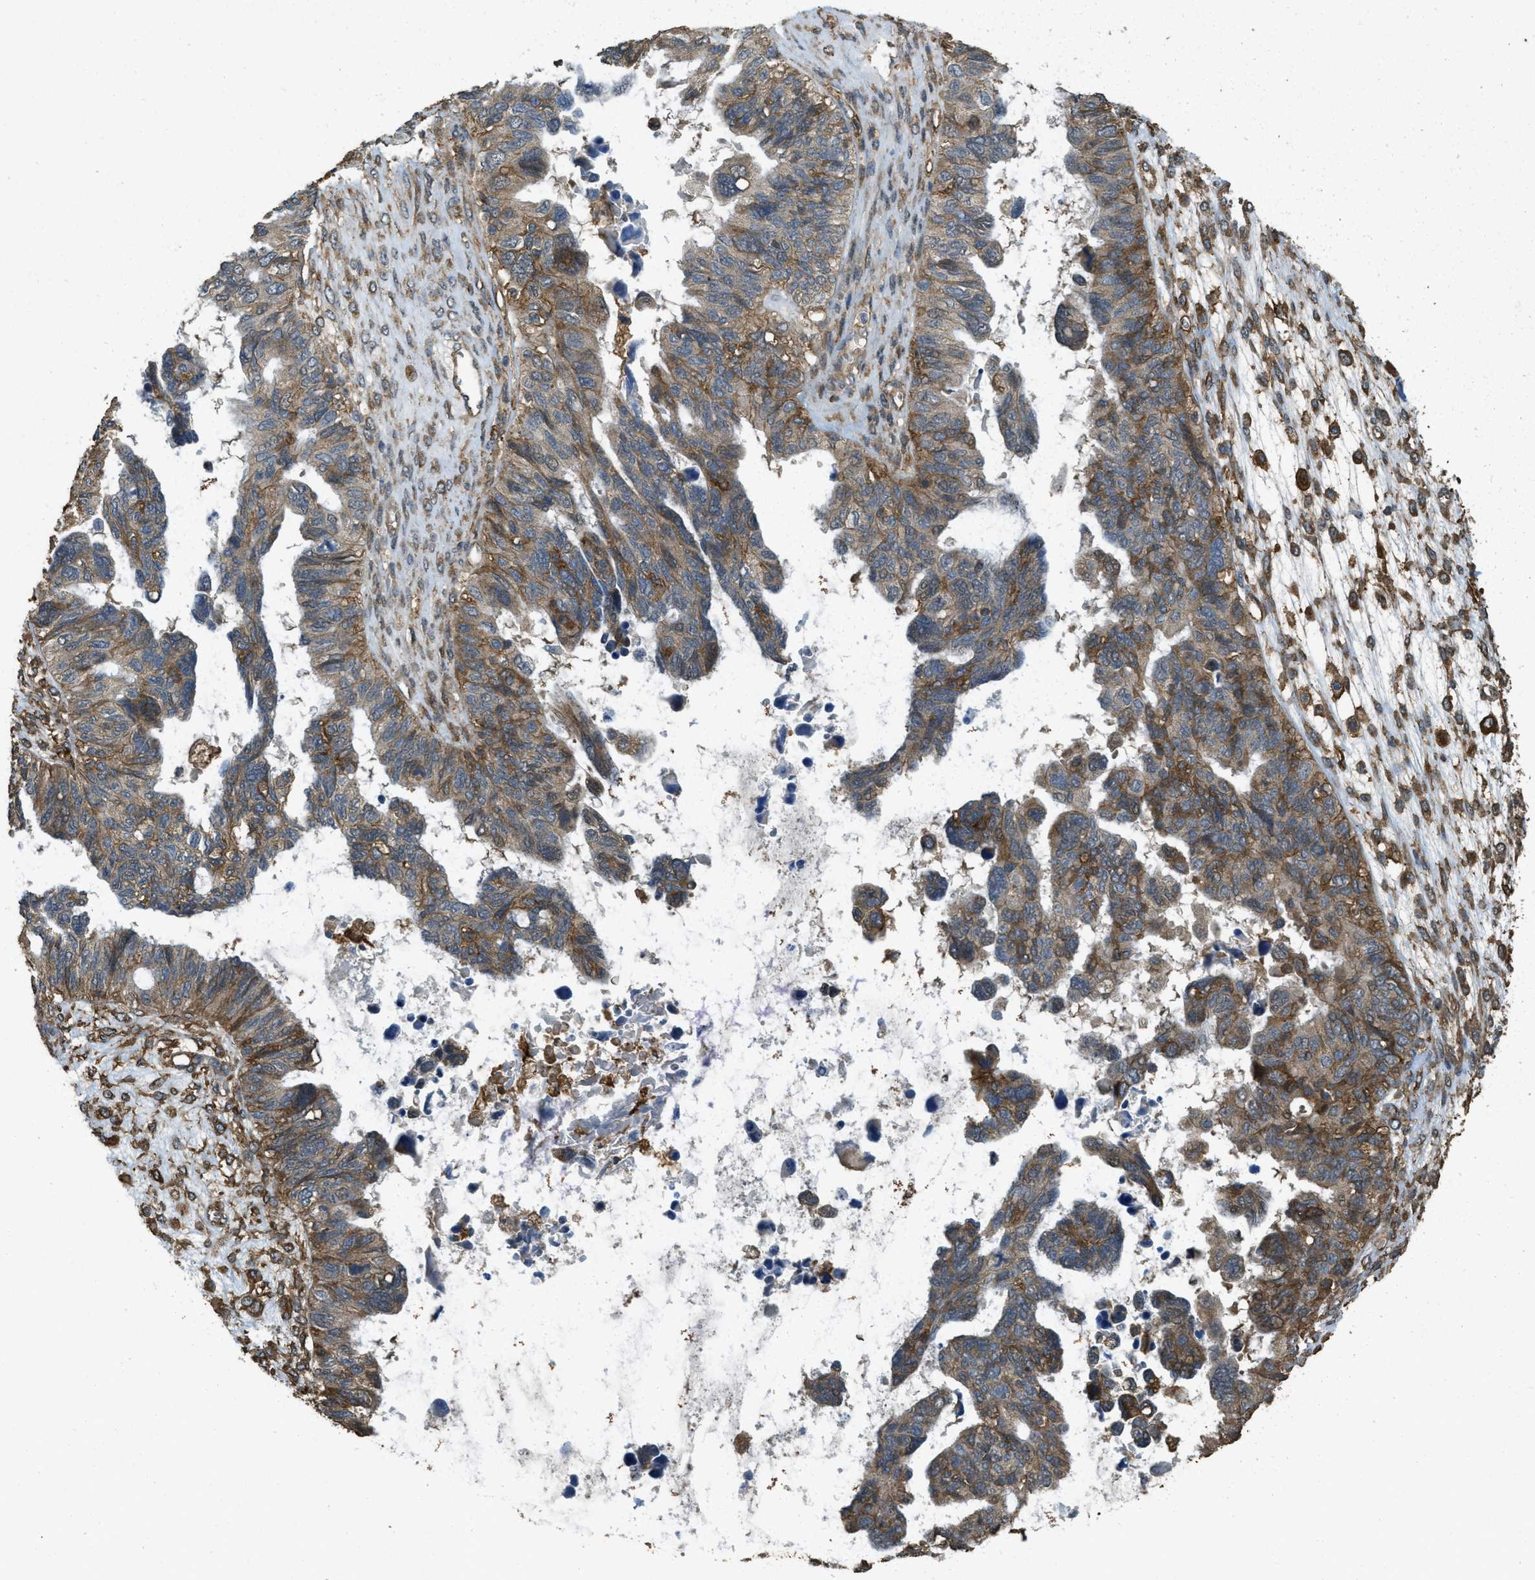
{"staining": {"intensity": "moderate", "quantity": ">75%", "location": "cytoplasmic/membranous"}, "tissue": "ovarian cancer", "cell_type": "Tumor cells", "image_type": "cancer", "snomed": [{"axis": "morphology", "description": "Cystadenocarcinoma, serous, NOS"}, {"axis": "topography", "description": "Ovary"}], "caption": "Immunohistochemical staining of ovarian cancer (serous cystadenocarcinoma) reveals medium levels of moderate cytoplasmic/membranous protein positivity in about >75% of tumor cells.", "gene": "CD276", "patient": {"sex": "female", "age": 79}}